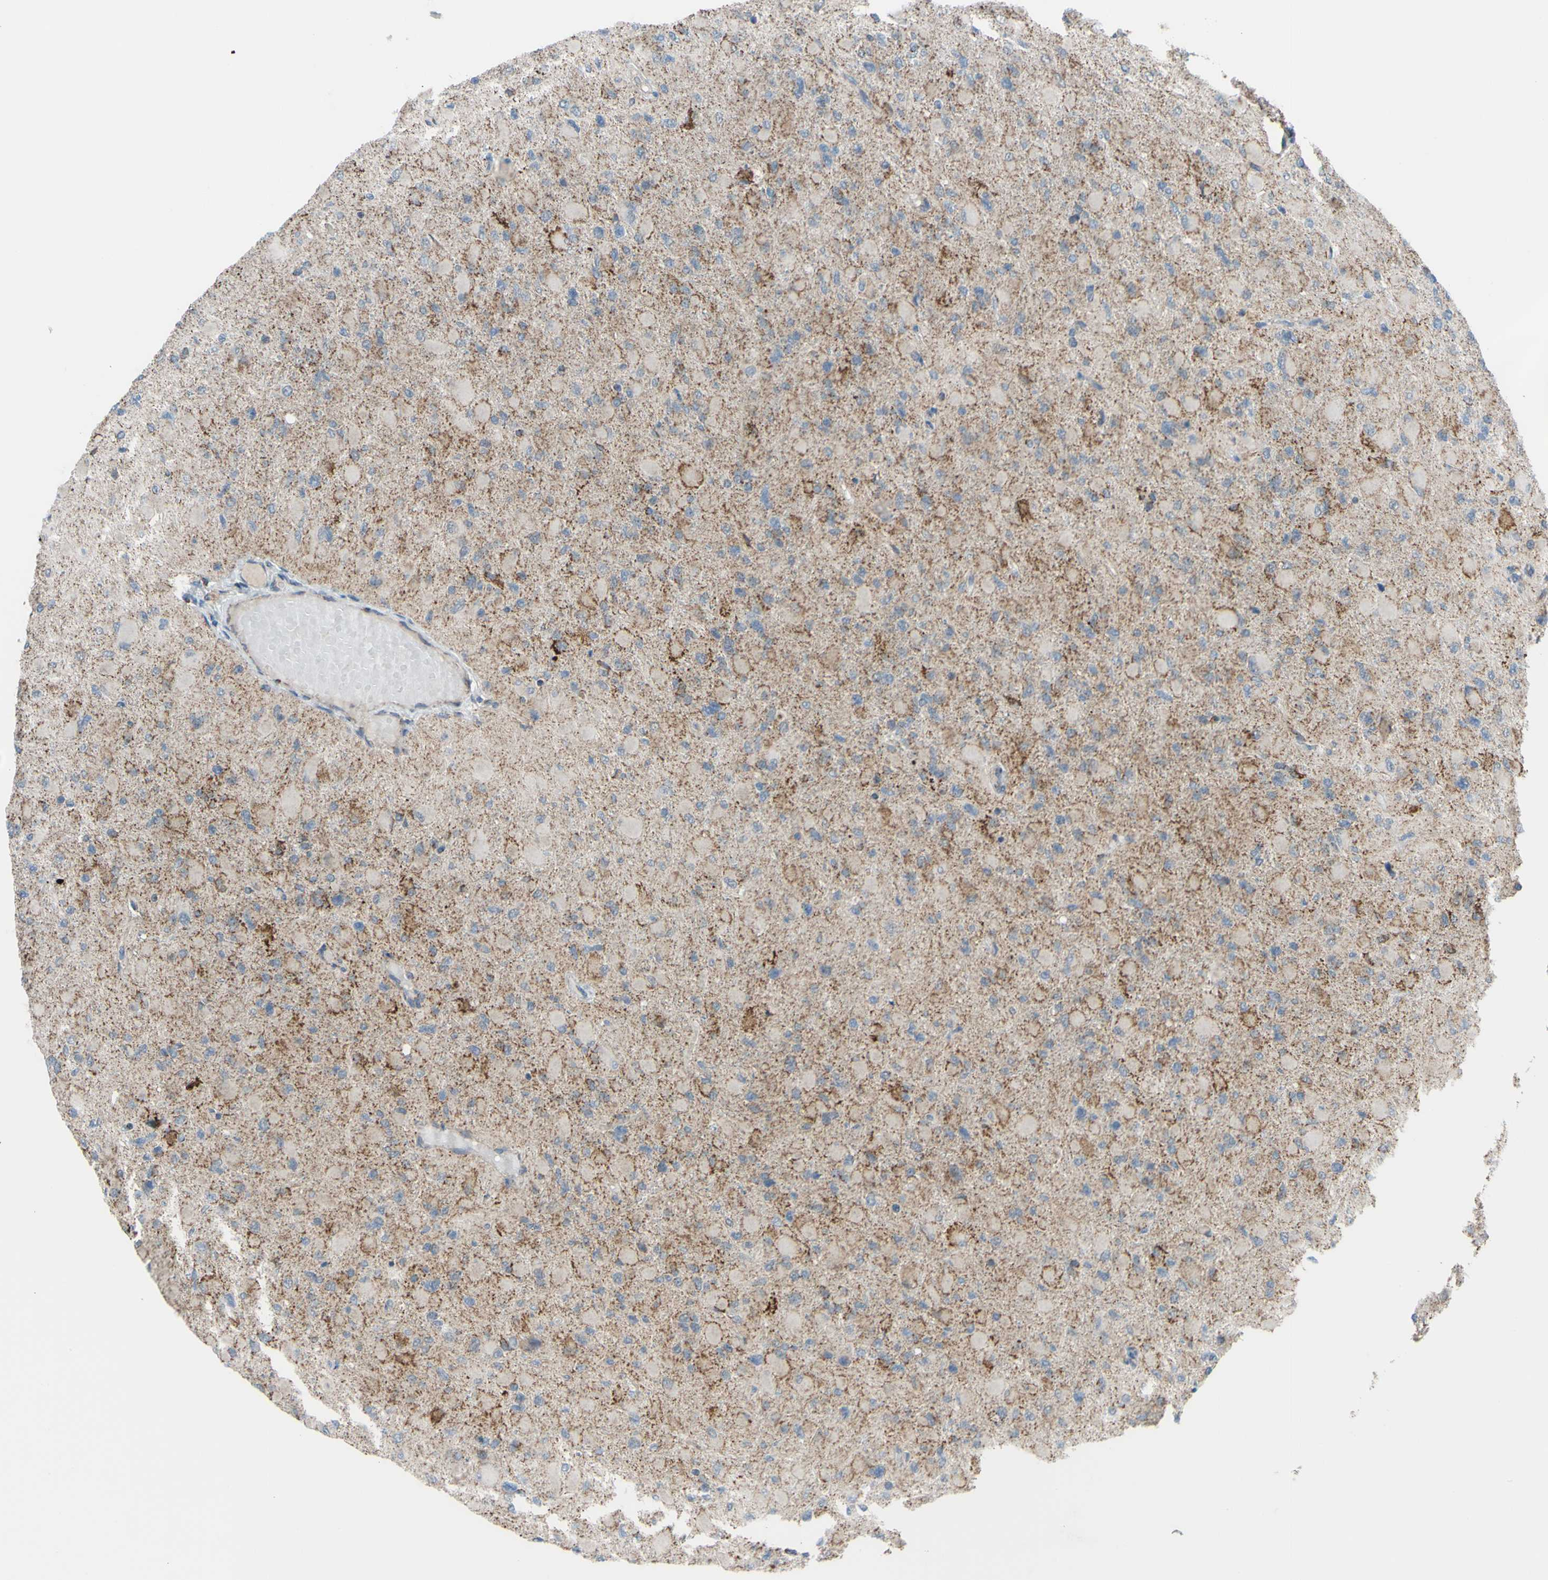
{"staining": {"intensity": "weak", "quantity": "25%-75%", "location": "cytoplasmic/membranous"}, "tissue": "glioma", "cell_type": "Tumor cells", "image_type": "cancer", "snomed": [{"axis": "morphology", "description": "Glioma, malignant, High grade"}, {"axis": "topography", "description": "Cerebral cortex"}], "caption": "Tumor cells demonstrate low levels of weak cytoplasmic/membranous positivity in approximately 25%-75% of cells in human malignant glioma (high-grade).", "gene": "GLT8D1", "patient": {"sex": "female", "age": 36}}